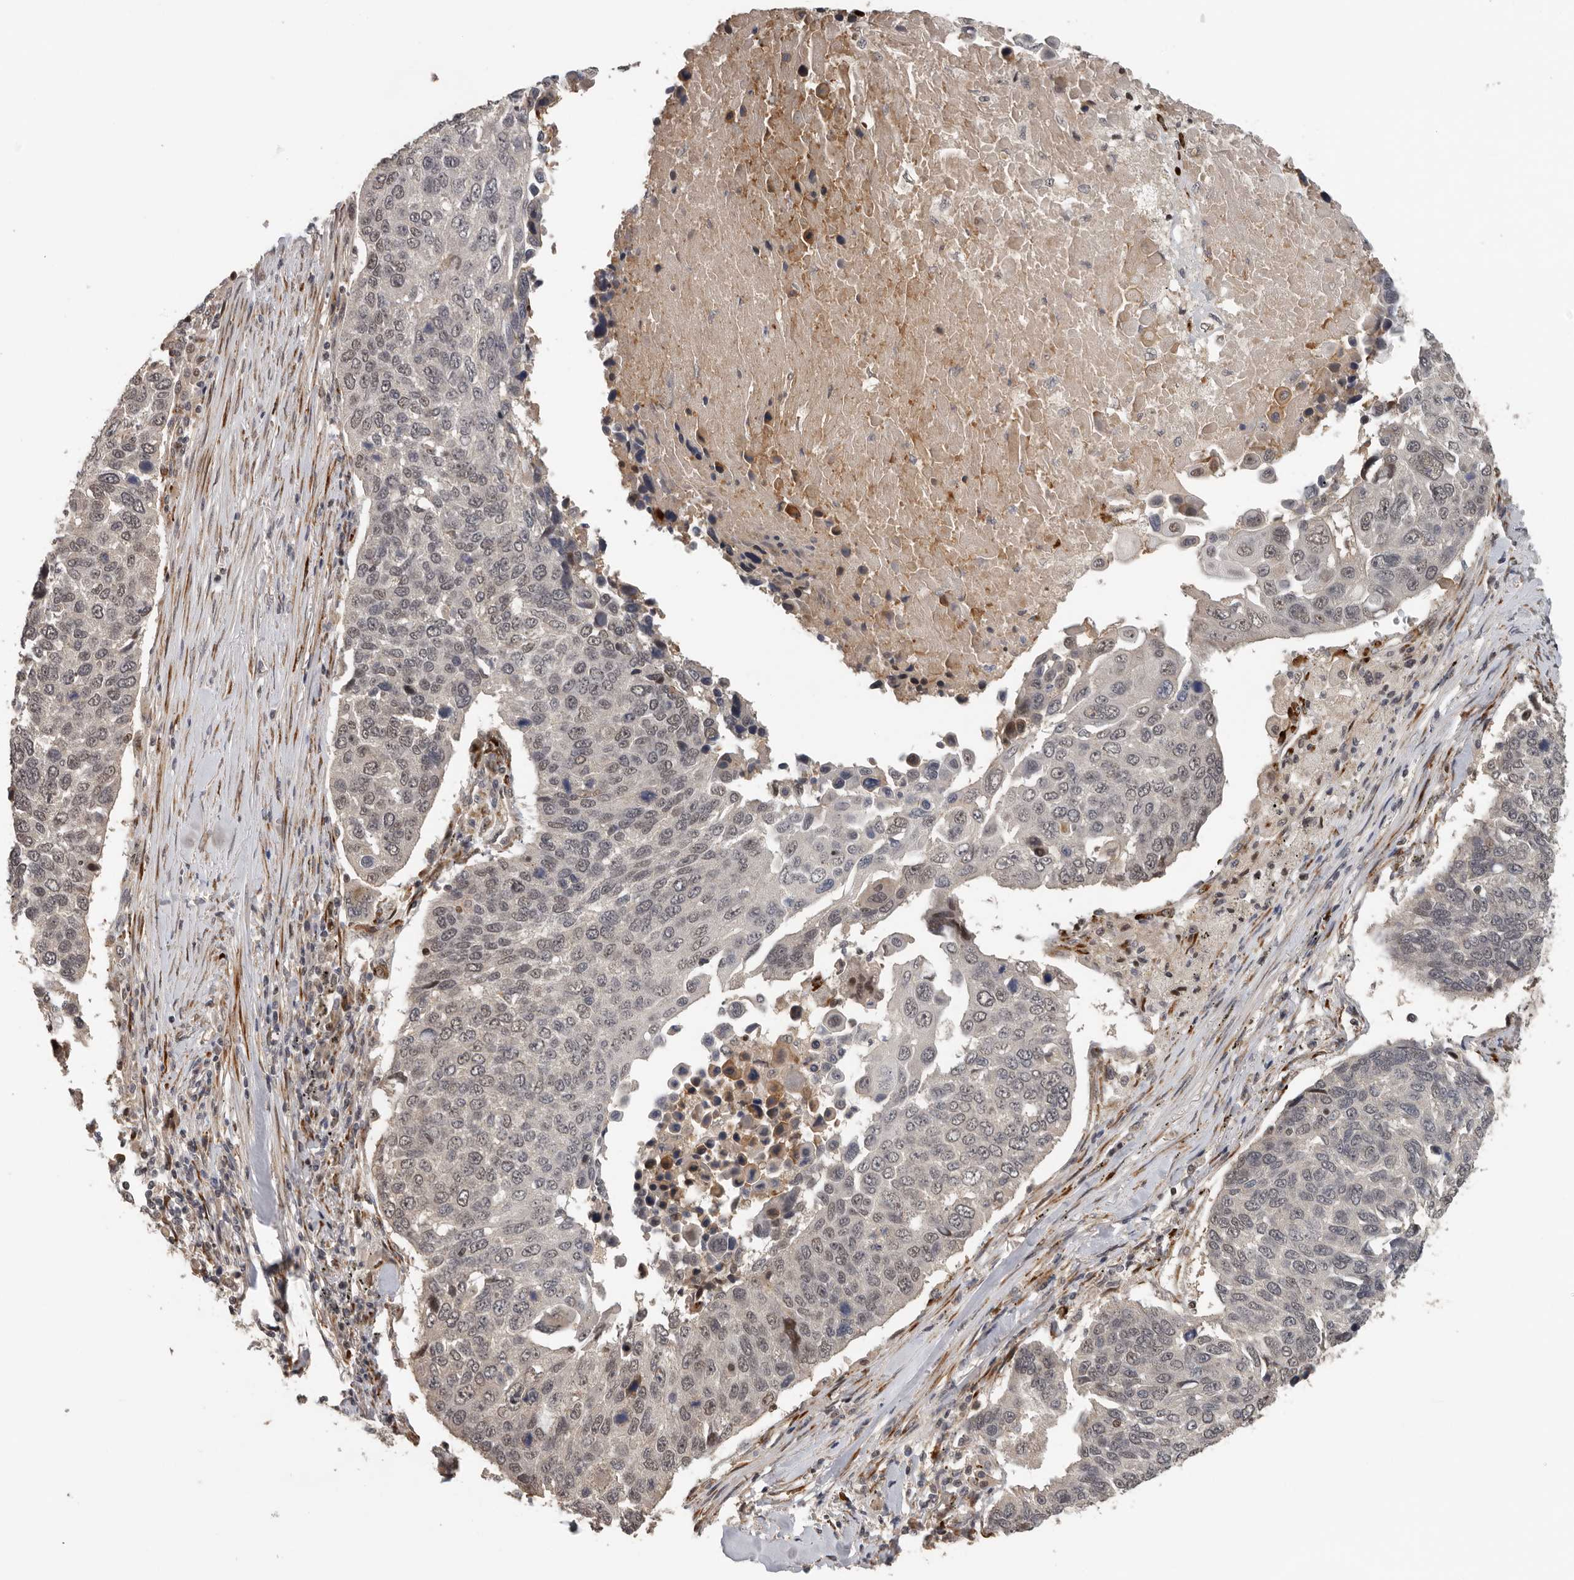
{"staining": {"intensity": "weak", "quantity": ">75%", "location": "nuclear"}, "tissue": "lung cancer", "cell_type": "Tumor cells", "image_type": "cancer", "snomed": [{"axis": "morphology", "description": "Squamous cell carcinoma, NOS"}, {"axis": "topography", "description": "Lung"}], "caption": "Brown immunohistochemical staining in lung squamous cell carcinoma shows weak nuclear expression in about >75% of tumor cells.", "gene": "HENMT1", "patient": {"sex": "male", "age": 66}}